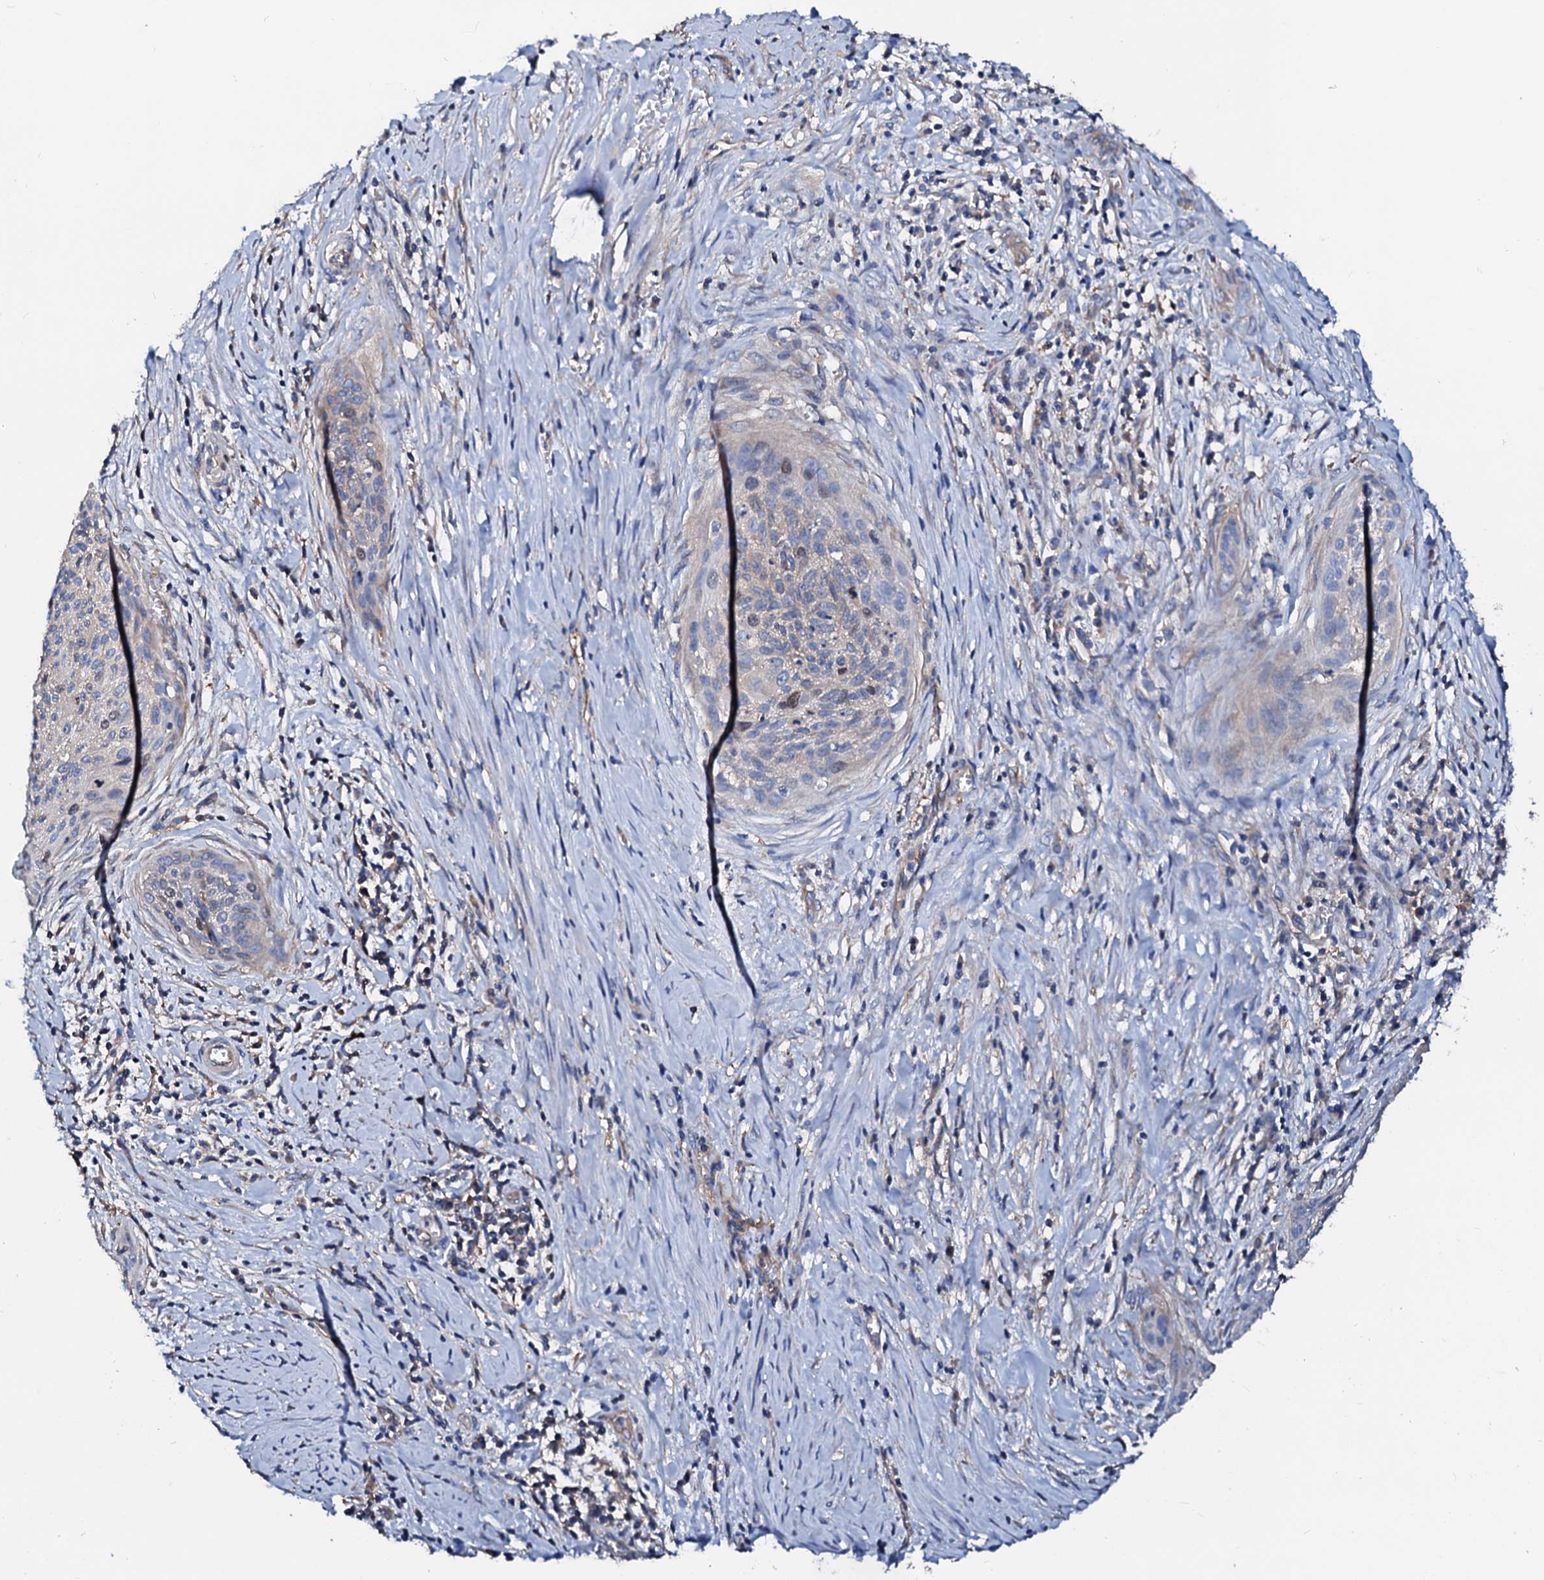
{"staining": {"intensity": "moderate", "quantity": "<25%", "location": "nuclear"}, "tissue": "cervical cancer", "cell_type": "Tumor cells", "image_type": "cancer", "snomed": [{"axis": "morphology", "description": "Squamous cell carcinoma, NOS"}, {"axis": "topography", "description": "Cervix"}], "caption": "Immunohistochemical staining of cervical cancer (squamous cell carcinoma) shows low levels of moderate nuclear positivity in about <25% of tumor cells. The protein is shown in brown color, while the nuclei are stained blue.", "gene": "CSKMT", "patient": {"sex": "female", "age": 55}}